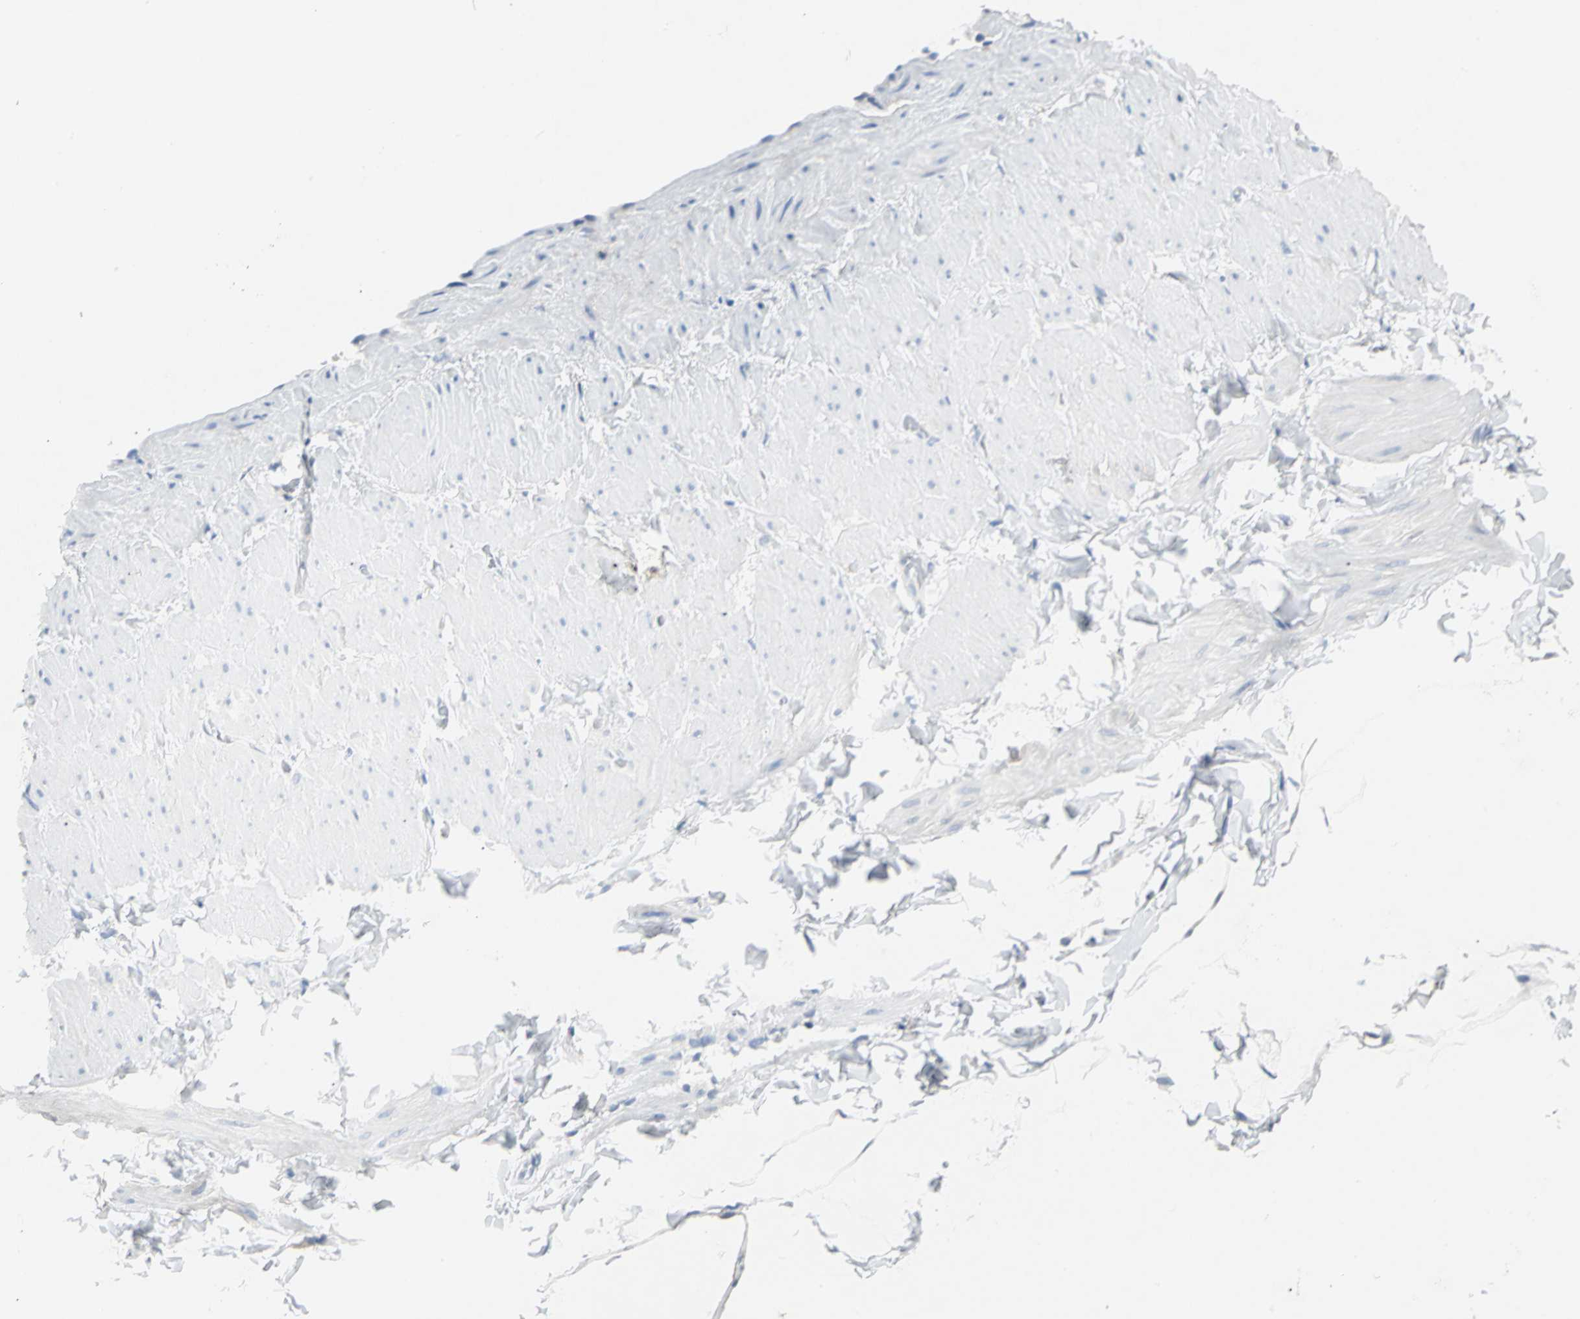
{"staining": {"intensity": "negative", "quantity": "none", "location": "none"}, "tissue": "adipose tissue", "cell_type": "Adipocytes", "image_type": "normal", "snomed": [{"axis": "morphology", "description": "Normal tissue, NOS"}, {"axis": "topography", "description": "Soft tissue"}], "caption": "This is a micrograph of IHC staining of unremarkable adipose tissue, which shows no positivity in adipocytes. (DAB immunohistochemistry visualized using brightfield microscopy, high magnification).", "gene": "B3GNT2", "patient": {"sex": "male", "age": 26}}